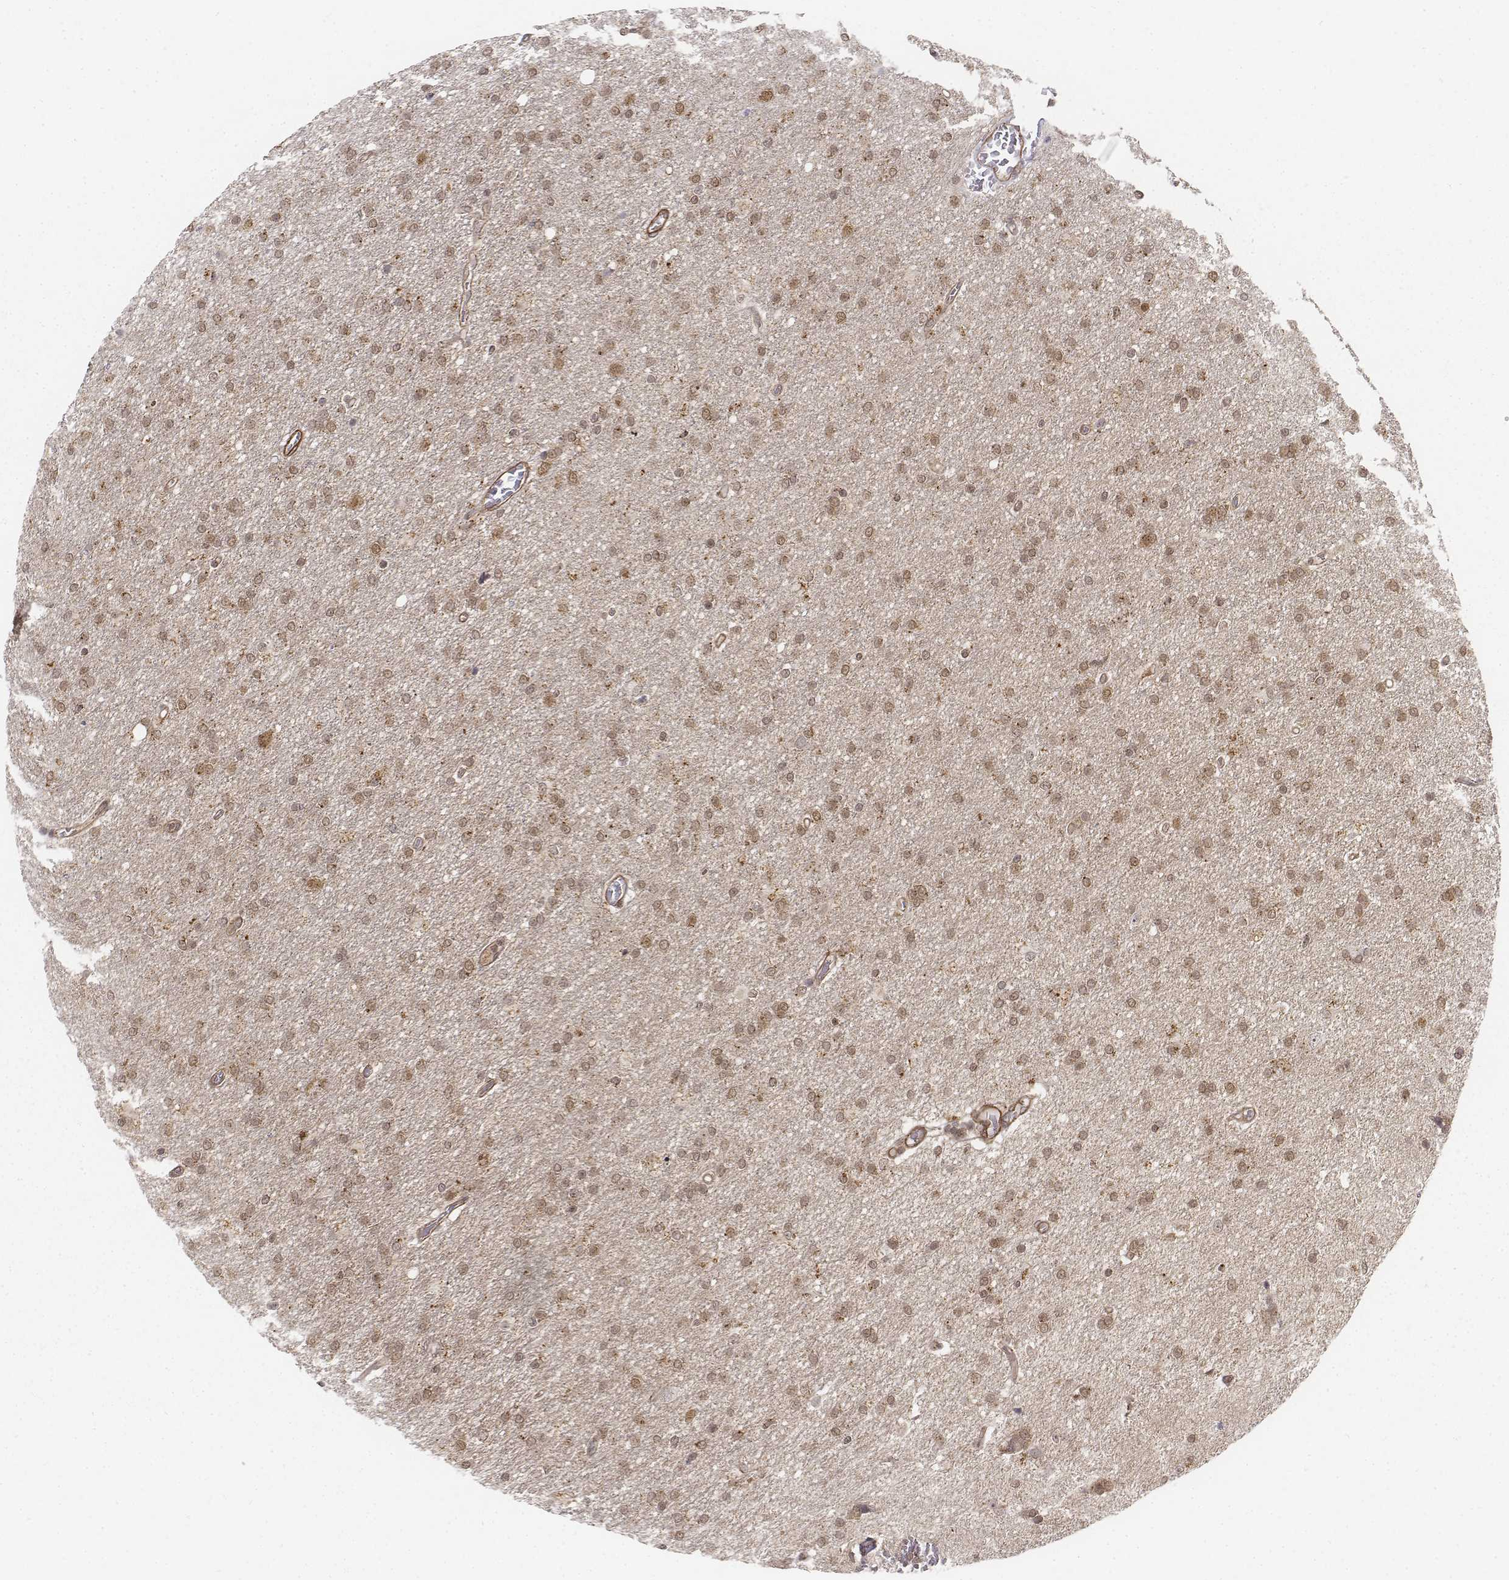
{"staining": {"intensity": "weak", "quantity": ">75%", "location": "cytoplasmic/membranous,nuclear"}, "tissue": "glioma", "cell_type": "Tumor cells", "image_type": "cancer", "snomed": [{"axis": "morphology", "description": "Glioma, malignant, High grade"}, {"axis": "topography", "description": "Cerebral cortex"}], "caption": "Tumor cells demonstrate low levels of weak cytoplasmic/membranous and nuclear positivity in about >75% of cells in glioma. The staining was performed using DAB (3,3'-diaminobenzidine), with brown indicating positive protein expression. Nuclei are stained blue with hematoxylin.", "gene": "ZFYVE19", "patient": {"sex": "male", "age": 70}}